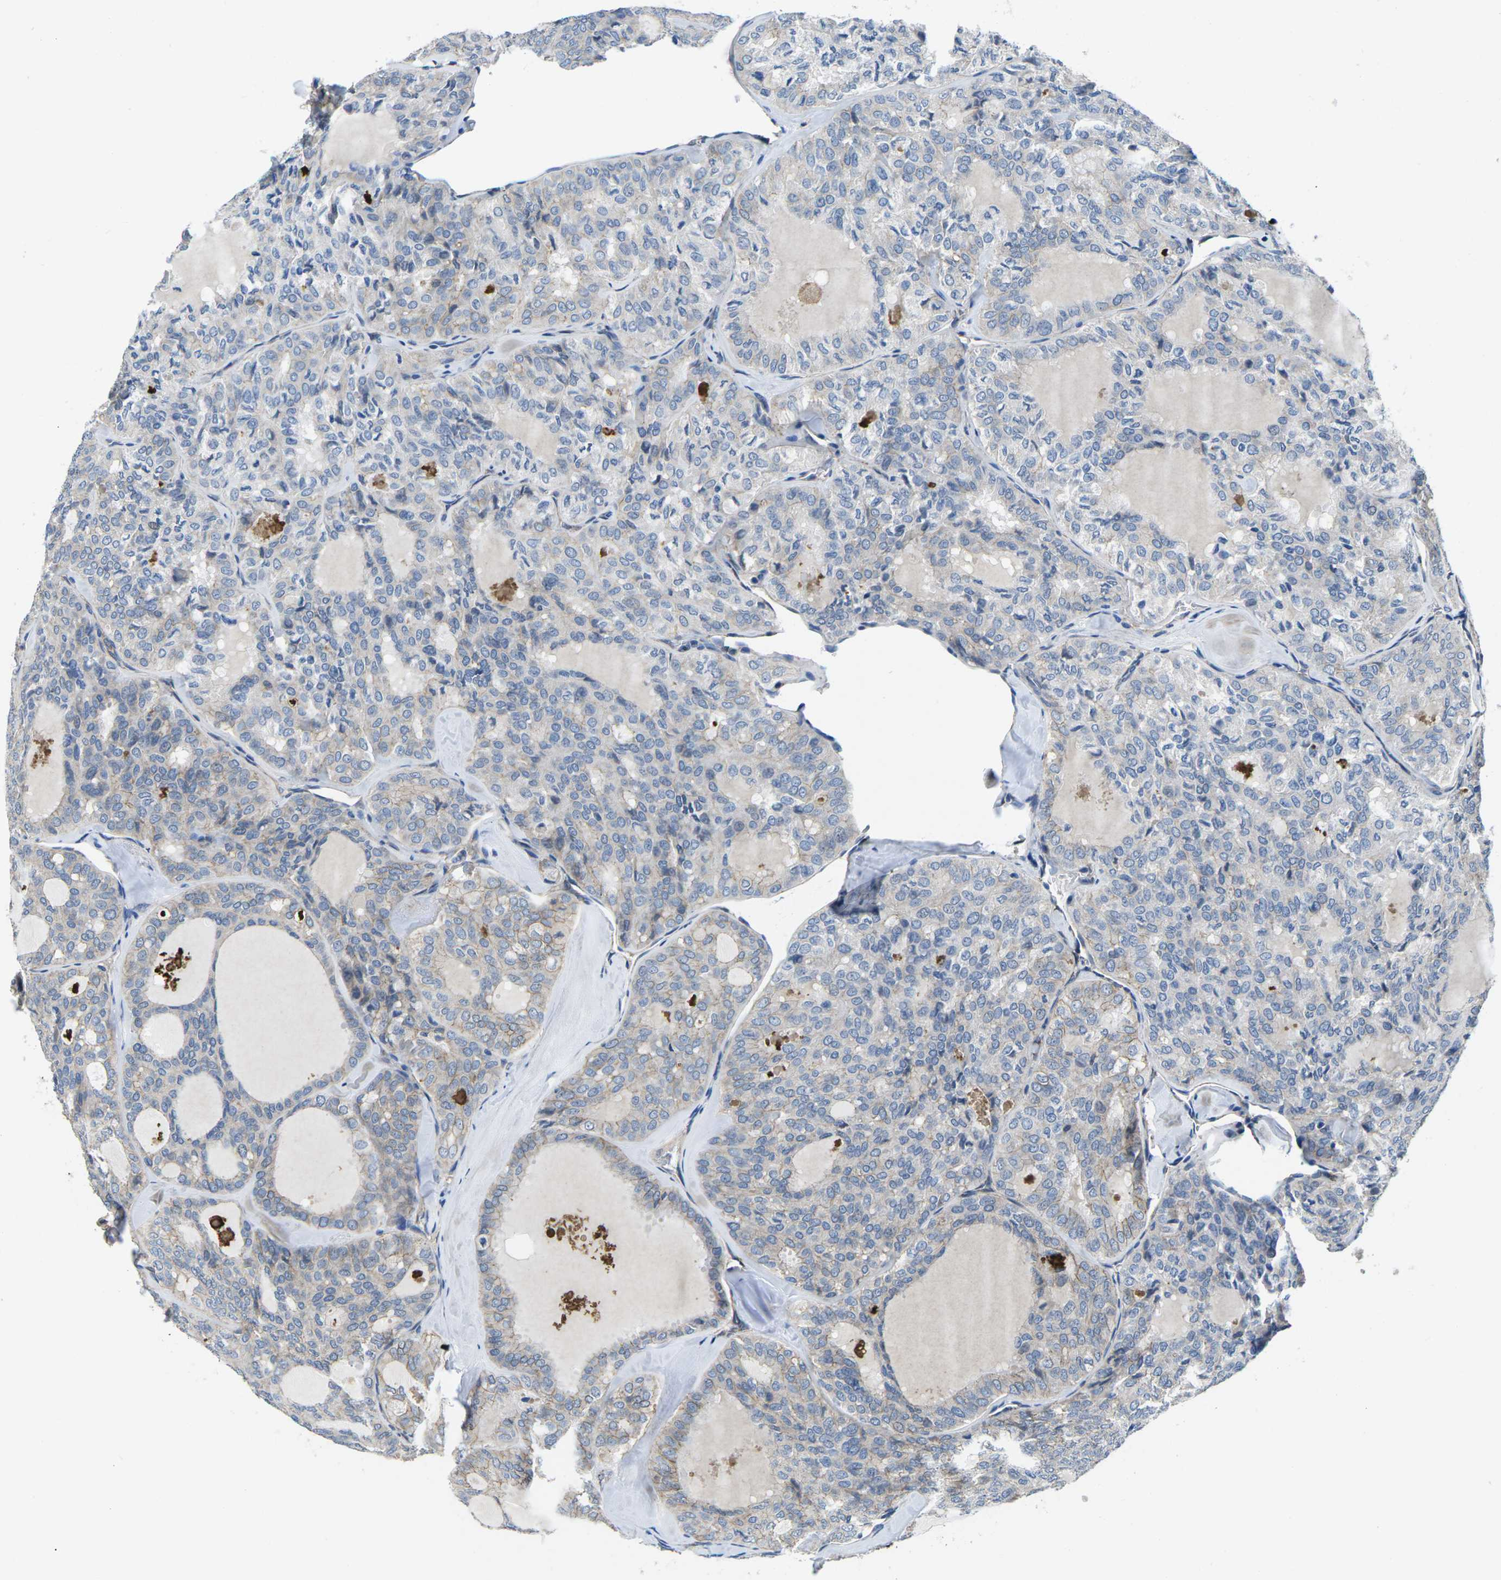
{"staining": {"intensity": "weak", "quantity": "<25%", "location": "cytoplasmic/membranous"}, "tissue": "thyroid cancer", "cell_type": "Tumor cells", "image_type": "cancer", "snomed": [{"axis": "morphology", "description": "Follicular adenoma carcinoma, NOS"}, {"axis": "topography", "description": "Thyroid gland"}], "caption": "There is no significant positivity in tumor cells of thyroid follicular adenoma carcinoma.", "gene": "CTNND1", "patient": {"sex": "male", "age": 75}}